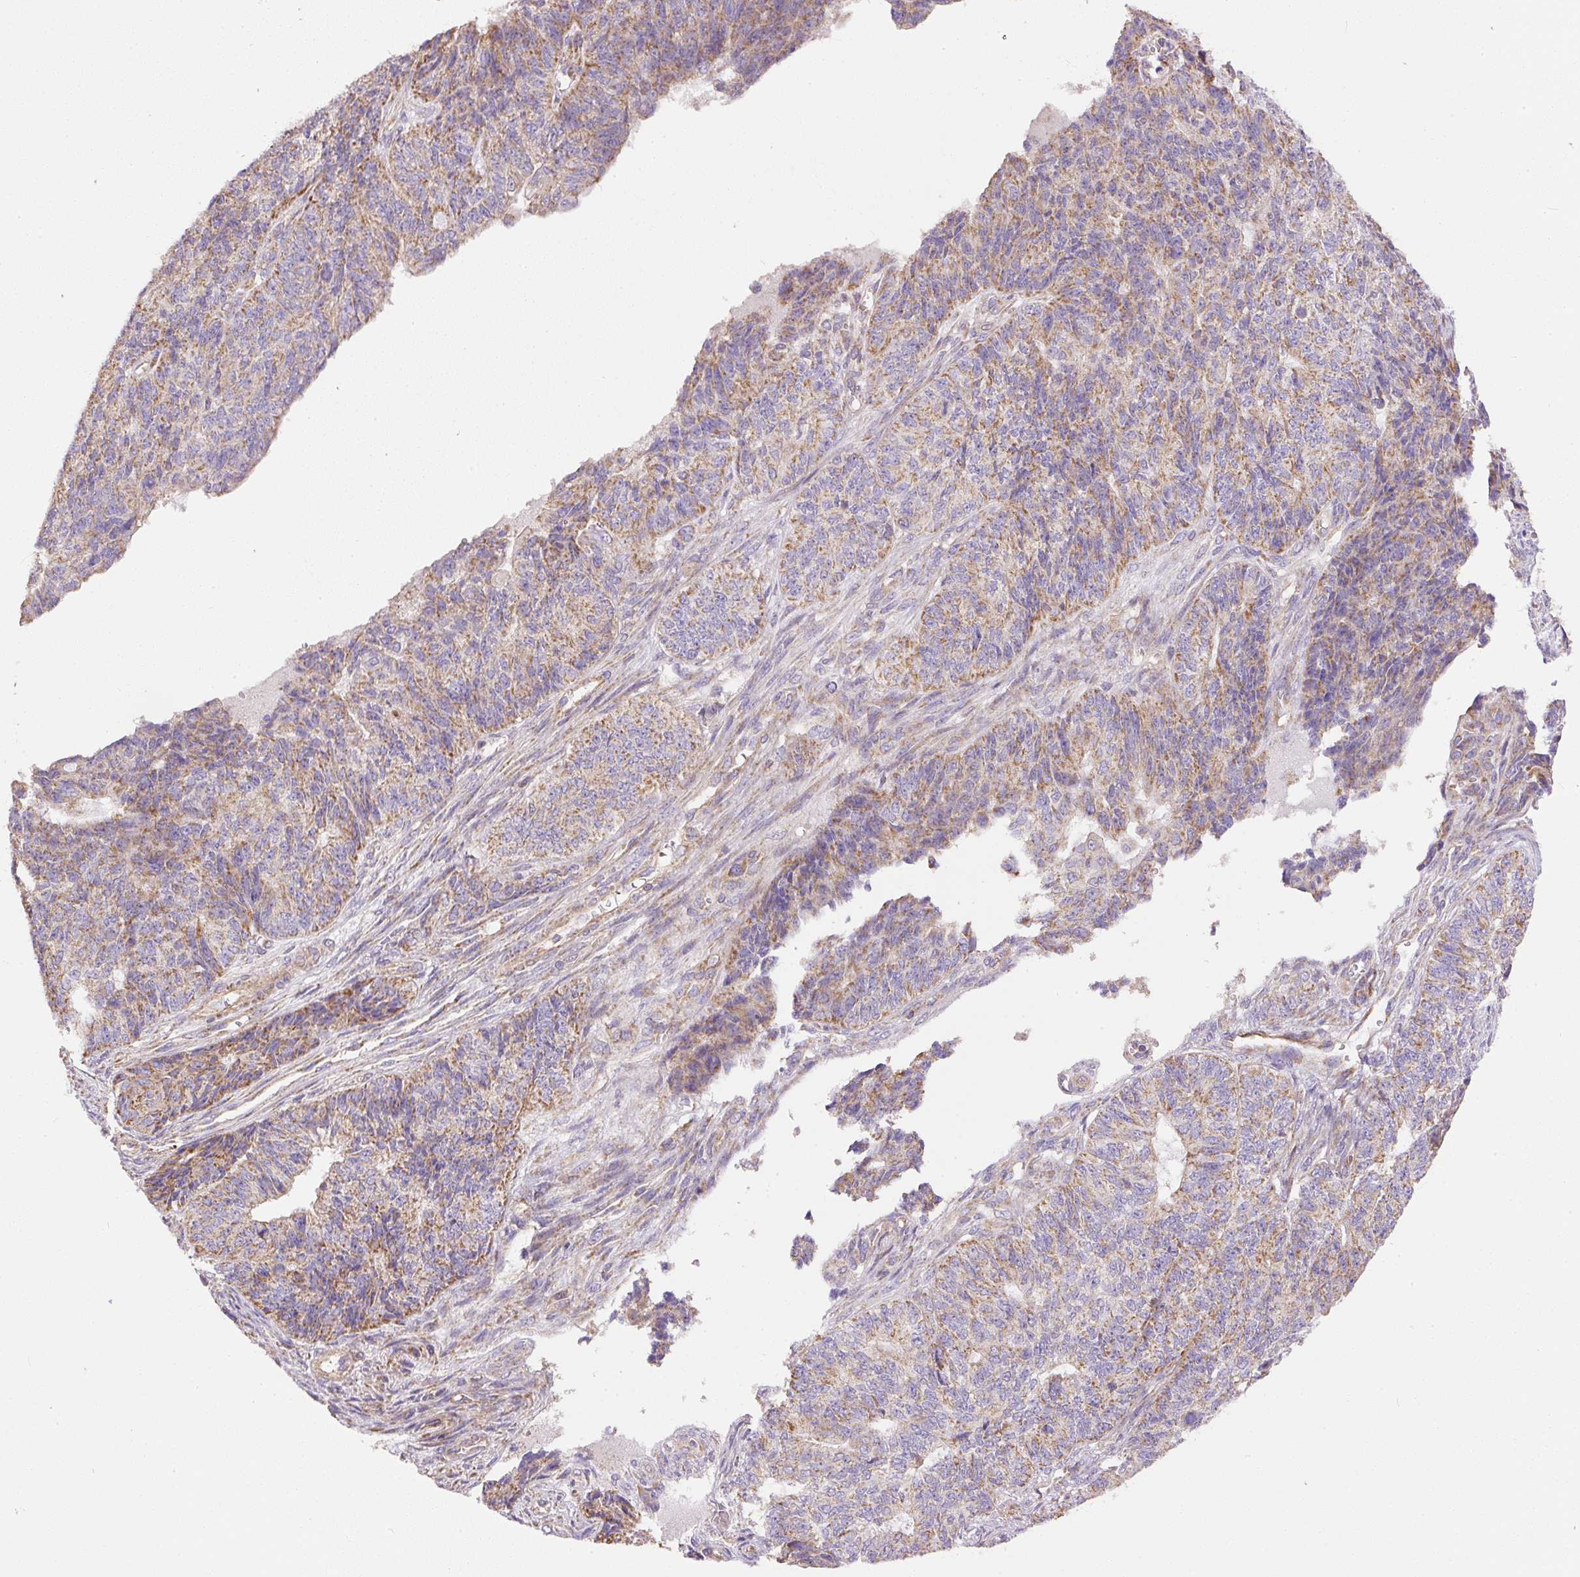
{"staining": {"intensity": "moderate", "quantity": ">75%", "location": "cytoplasmic/membranous"}, "tissue": "endometrial cancer", "cell_type": "Tumor cells", "image_type": "cancer", "snomed": [{"axis": "morphology", "description": "Adenocarcinoma, NOS"}, {"axis": "topography", "description": "Endometrium"}], "caption": "There is medium levels of moderate cytoplasmic/membranous staining in tumor cells of endometrial cancer (adenocarcinoma), as demonstrated by immunohistochemical staining (brown color).", "gene": "NDUFAF2", "patient": {"sex": "female", "age": 32}}